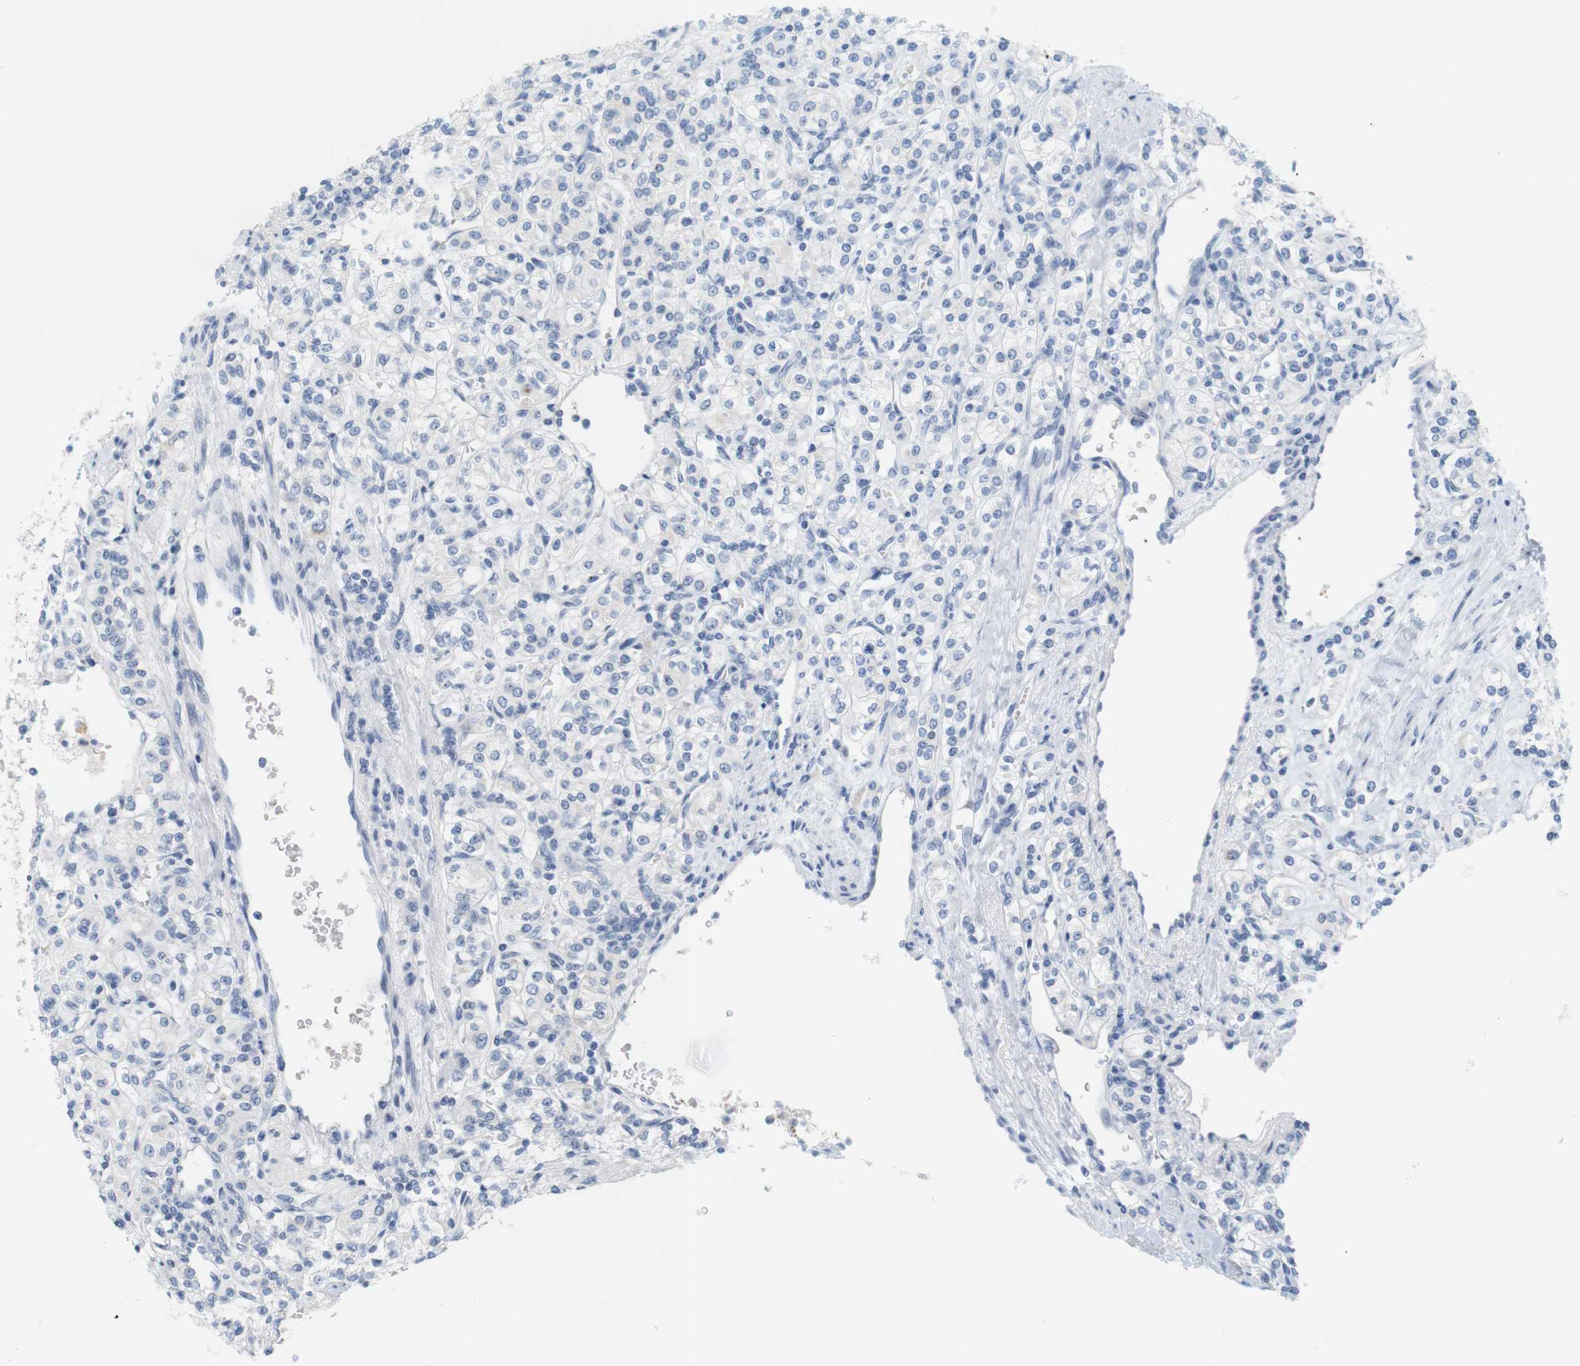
{"staining": {"intensity": "negative", "quantity": "none", "location": "none"}, "tissue": "renal cancer", "cell_type": "Tumor cells", "image_type": "cancer", "snomed": [{"axis": "morphology", "description": "Adenocarcinoma, NOS"}, {"axis": "topography", "description": "Kidney"}], "caption": "High magnification brightfield microscopy of renal cancer stained with DAB (3,3'-diaminobenzidine) (brown) and counterstained with hematoxylin (blue): tumor cells show no significant expression. (Stains: DAB immunohistochemistry (IHC) with hematoxylin counter stain, Microscopy: brightfield microscopy at high magnification).", "gene": "LRRK2", "patient": {"sex": "male", "age": 77}}